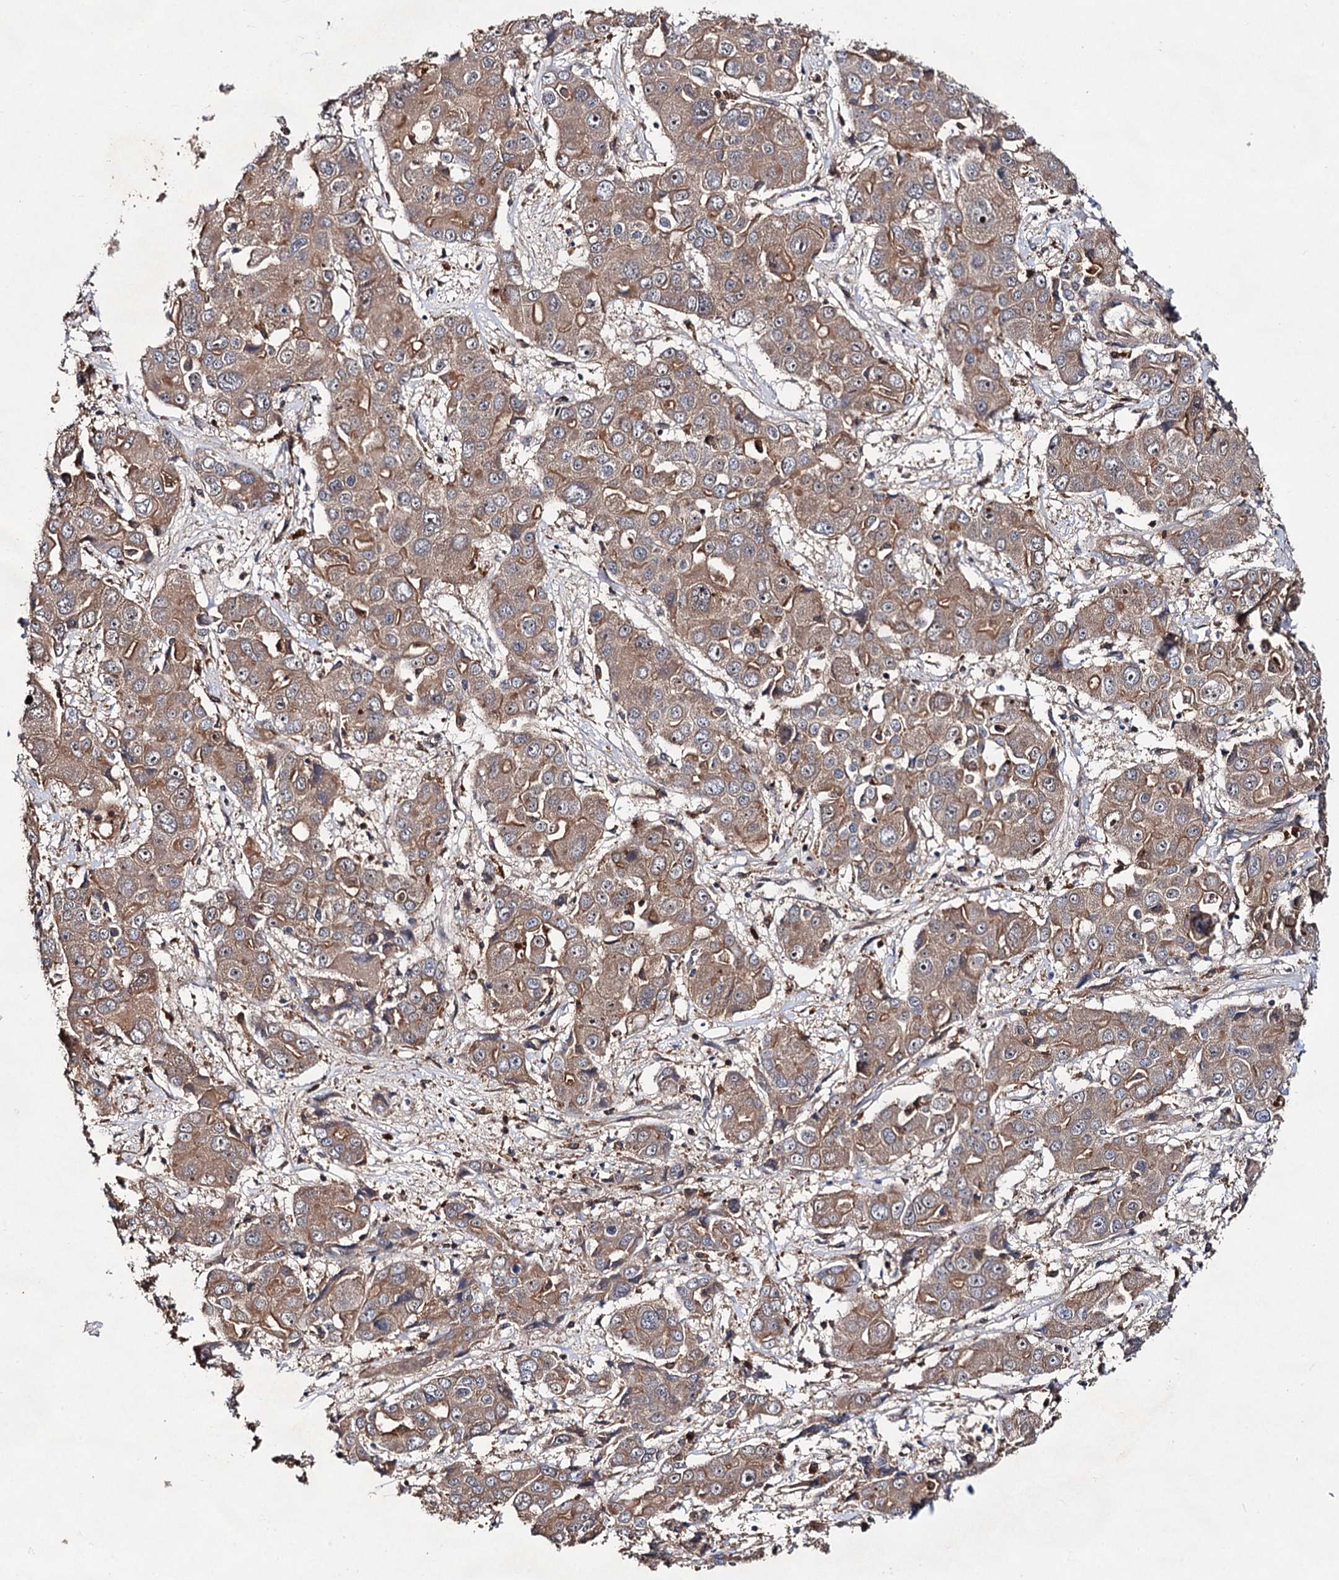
{"staining": {"intensity": "weak", "quantity": ">75%", "location": "cytoplasmic/membranous"}, "tissue": "liver cancer", "cell_type": "Tumor cells", "image_type": "cancer", "snomed": [{"axis": "morphology", "description": "Cholangiocarcinoma"}, {"axis": "topography", "description": "Liver"}], "caption": "Liver cholangiocarcinoma stained with a protein marker shows weak staining in tumor cells.", "gene": "VPS29", "patient": {"sex": "male", "age": 67}}